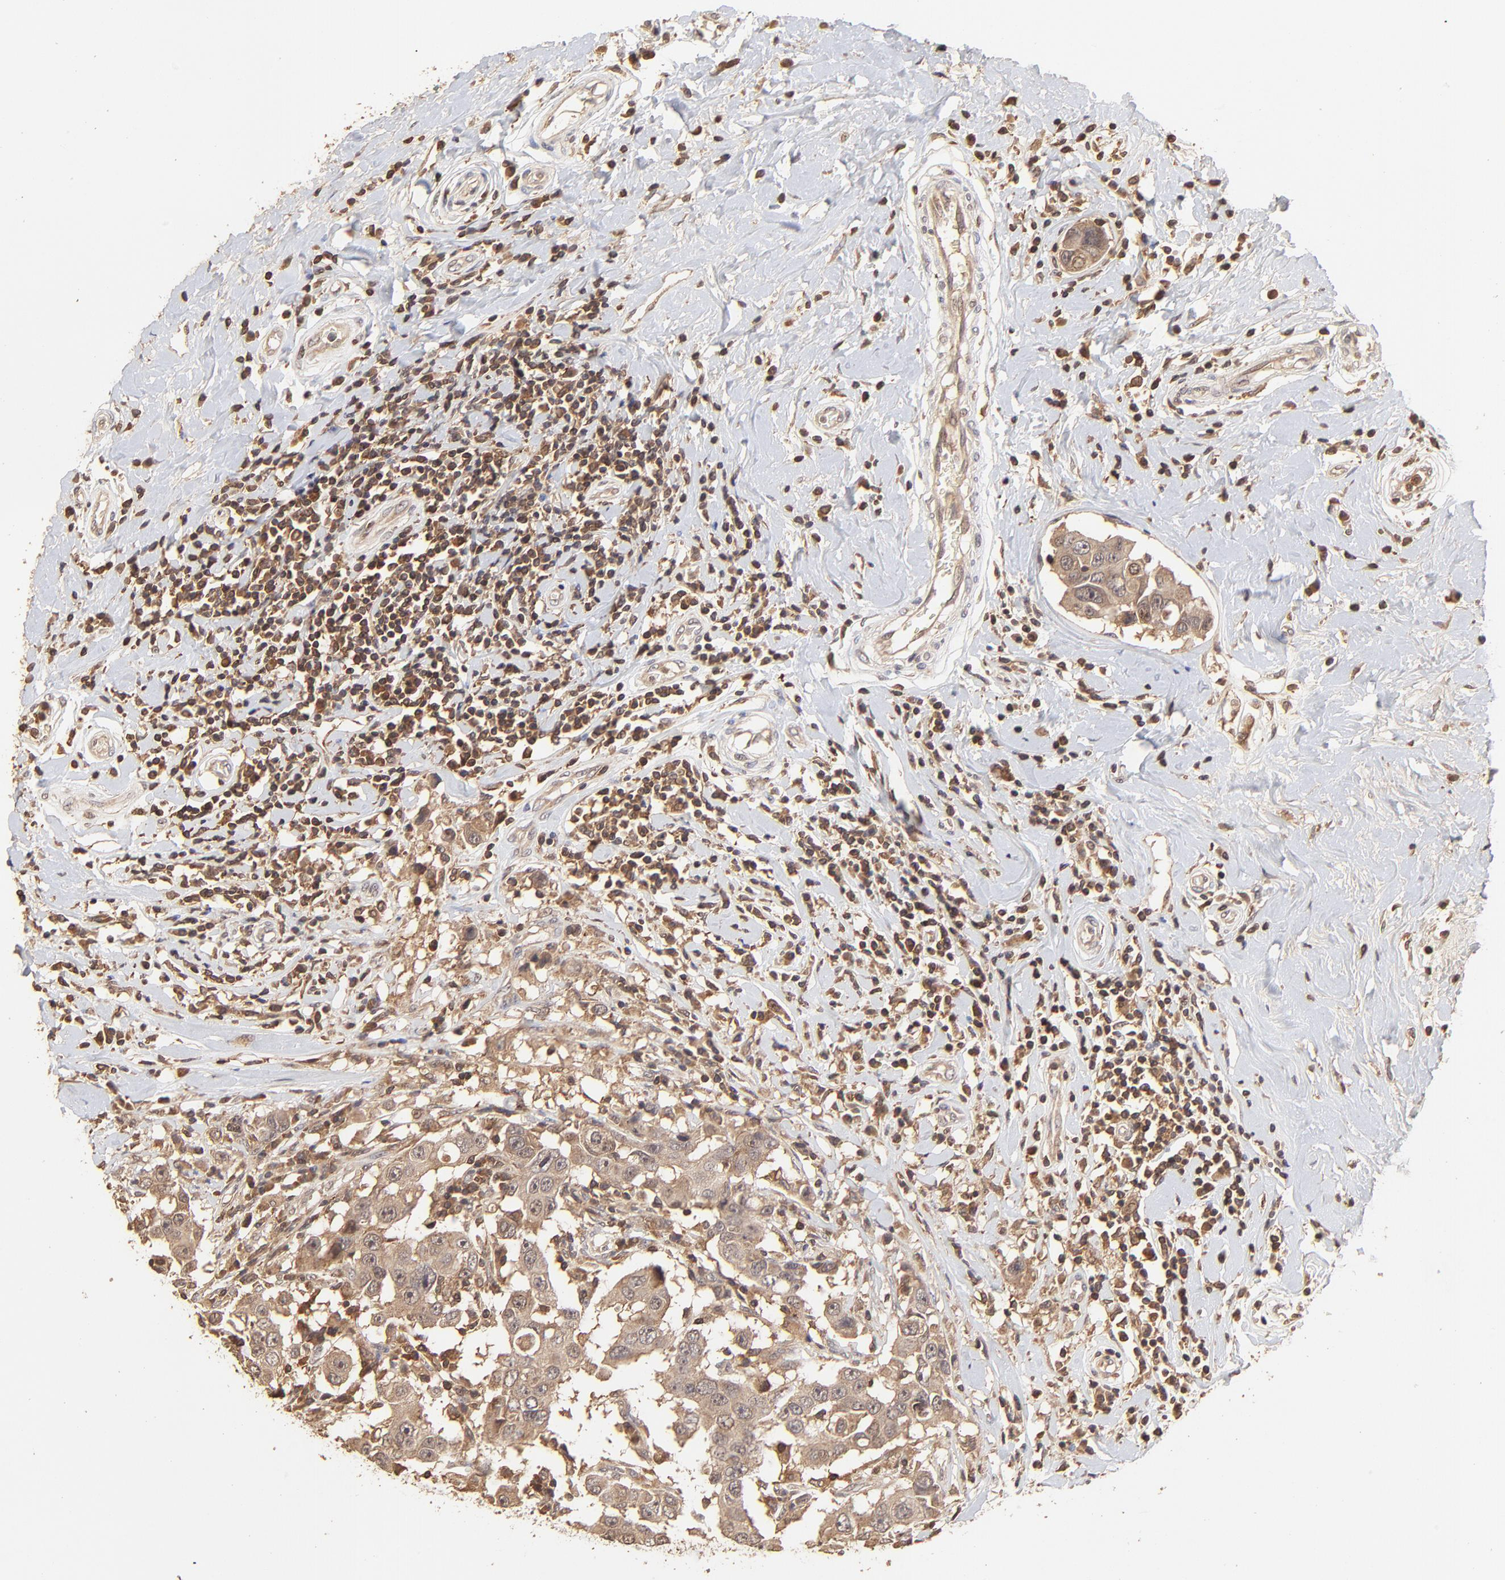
{"staining": {"intensity": "moderate", "quantity": ">75%", "location": "cytoplasmic/membranous"}, "tissue": "breast cancer", "cell_type": "Tumor cells", "image_type": "cancer", "snomed": [{"axis": "morphology", "description": "Duct carcinoma"}, {"axis": "topography", "description": "Breast"}], "caption": "Breast invasive ductal carcinoma stained with immunohistochemistry (IHC) shows moderate cytoplasmic/membranous staining in approximately >75% of tumor cells.", "gene": "STON2", "patient": {"sex": "female", "age": 27}}